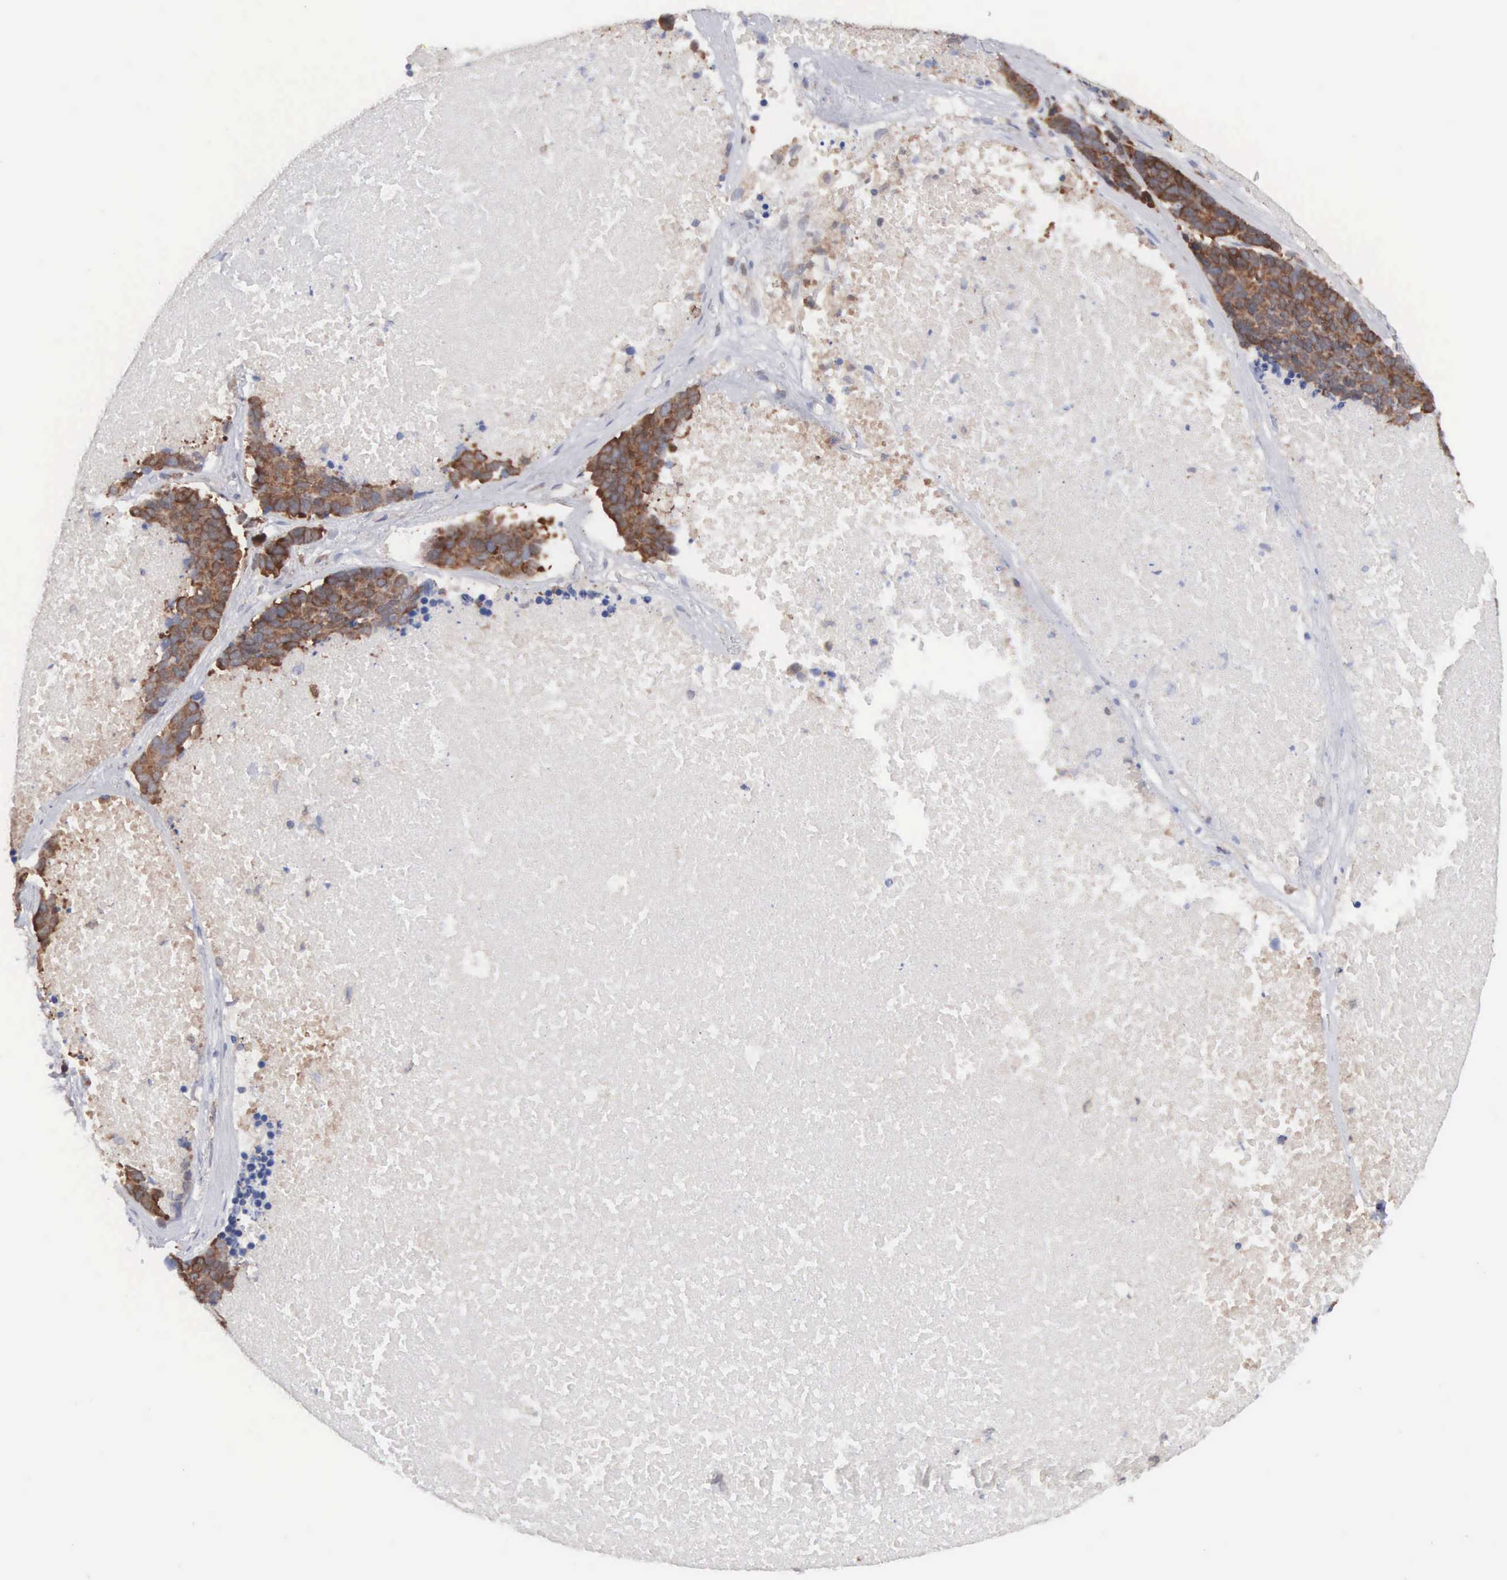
{"staining": {"intensity": "moderate", "quantity": ">75%", "location": "cytoplasmic/membranous"}, "tissue": "lung cancer", "cell_type": "Tumor cells", "image_type": "cancer", "snomed": [{"axis": "morphology", "description": "Neoplasm, malignant, NOS"}, {"axis": "topography", "description": "Lung"}], "caption": "A brown stain shows moderate cytoplasmic/membranous positivity of a protein in neoplasm (malignant) (lung) tumor cells.", "gene": "MTHFD1", "patient": {"sex": "female", "age": 75}}